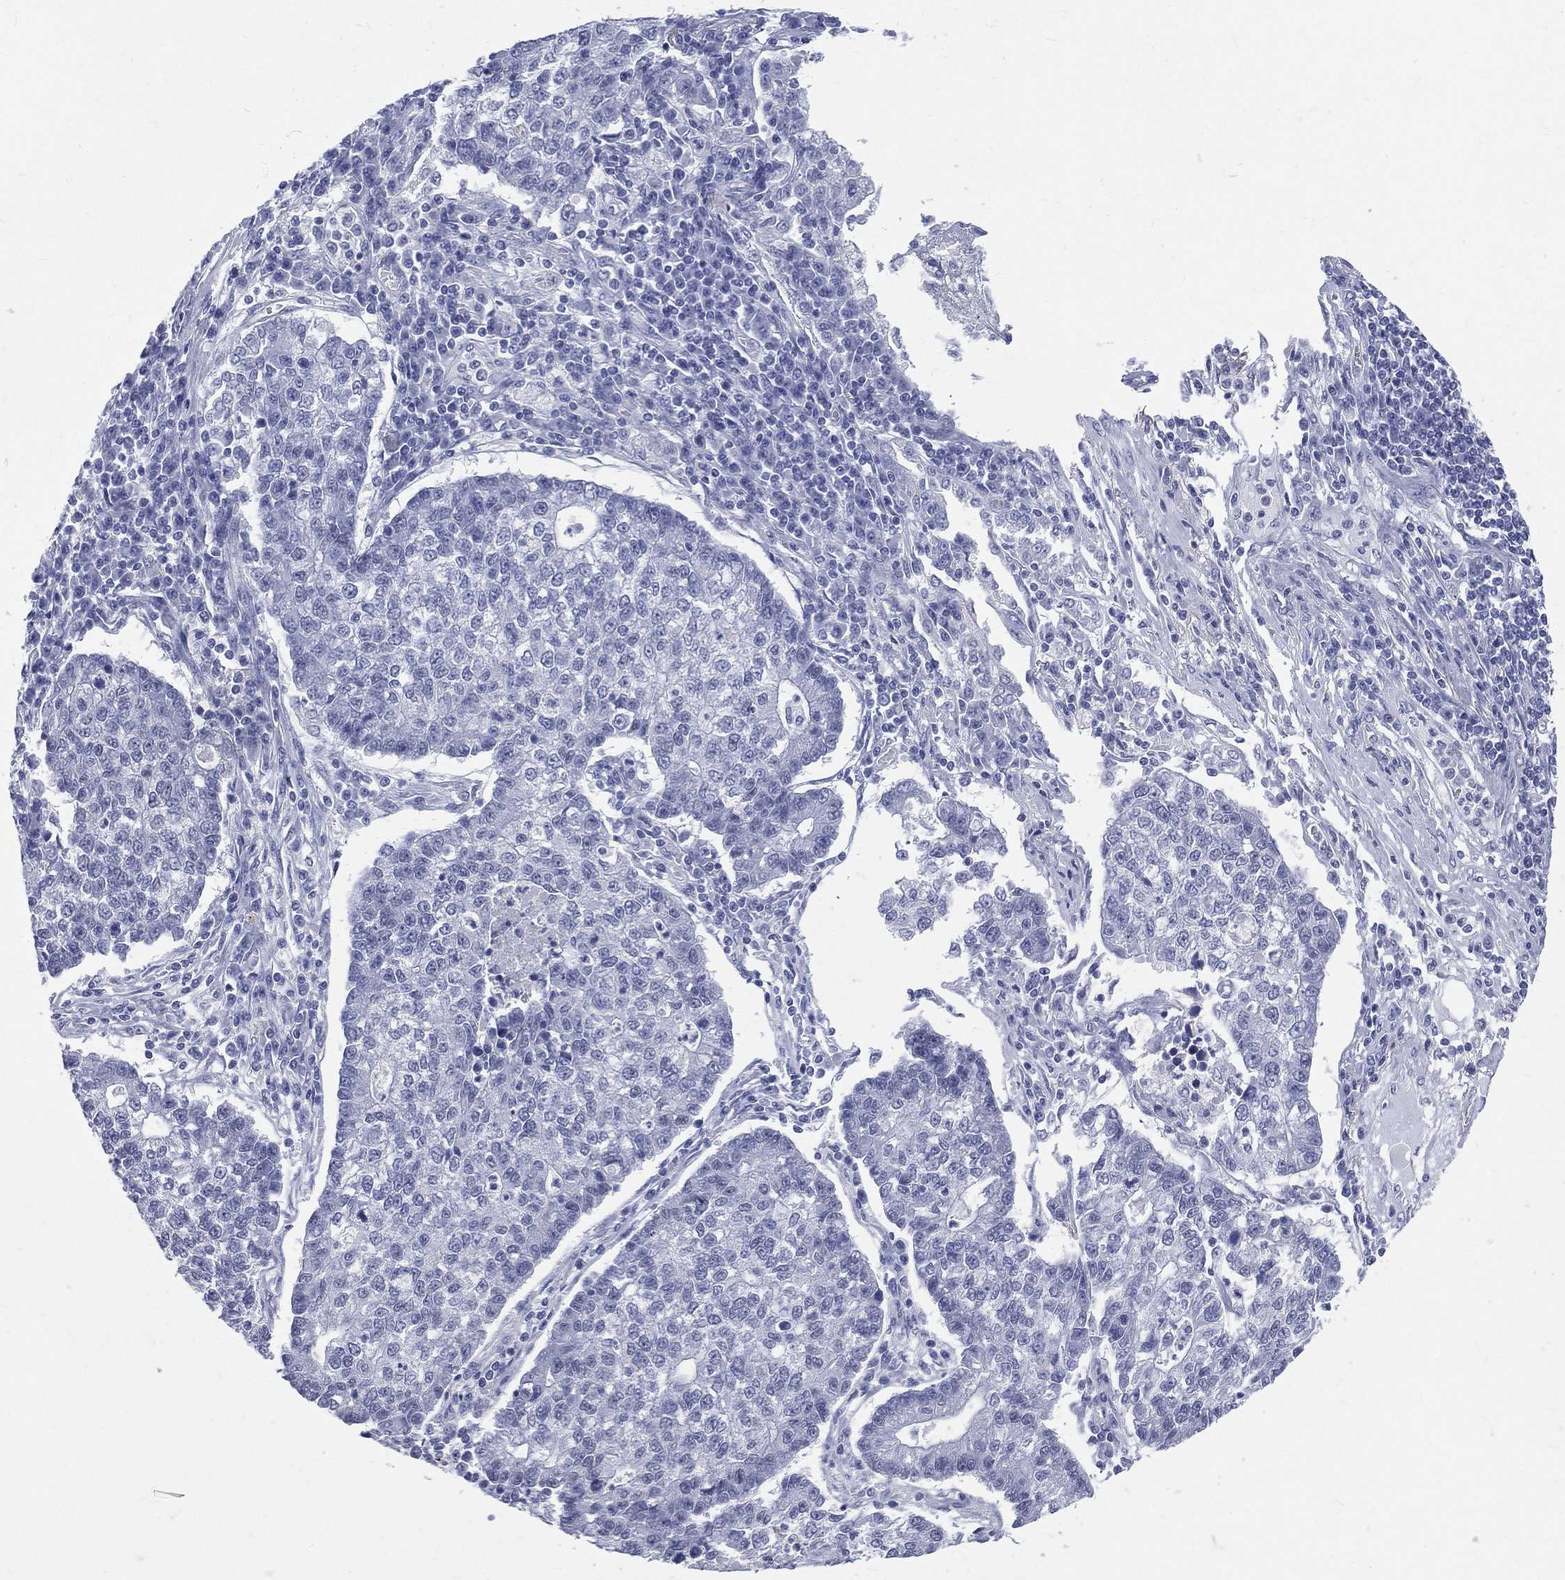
{"staining": {"intensity": "negative", "quantity": "none", "location": "none"}, "tissue": "lung cancer", "cell_type": "Tumor cells", "image_type": "cancer", "snomed": [{"axis": "morphology", "description": "Adenocarcinoma, NOS"}, {"axis": "topography", "description": "Lung"}], "caption": "Photomicrograph shows no significant protein expression in tumor cells of lung adenocarcinoma. The staining is performed using DAB (3,3'-diaminobenzidine) brown chromogen with nuclei counter-stained in using hematoxylin.", "gene": "MLLT10", "patient": {"sex": "male", "age": 57}}